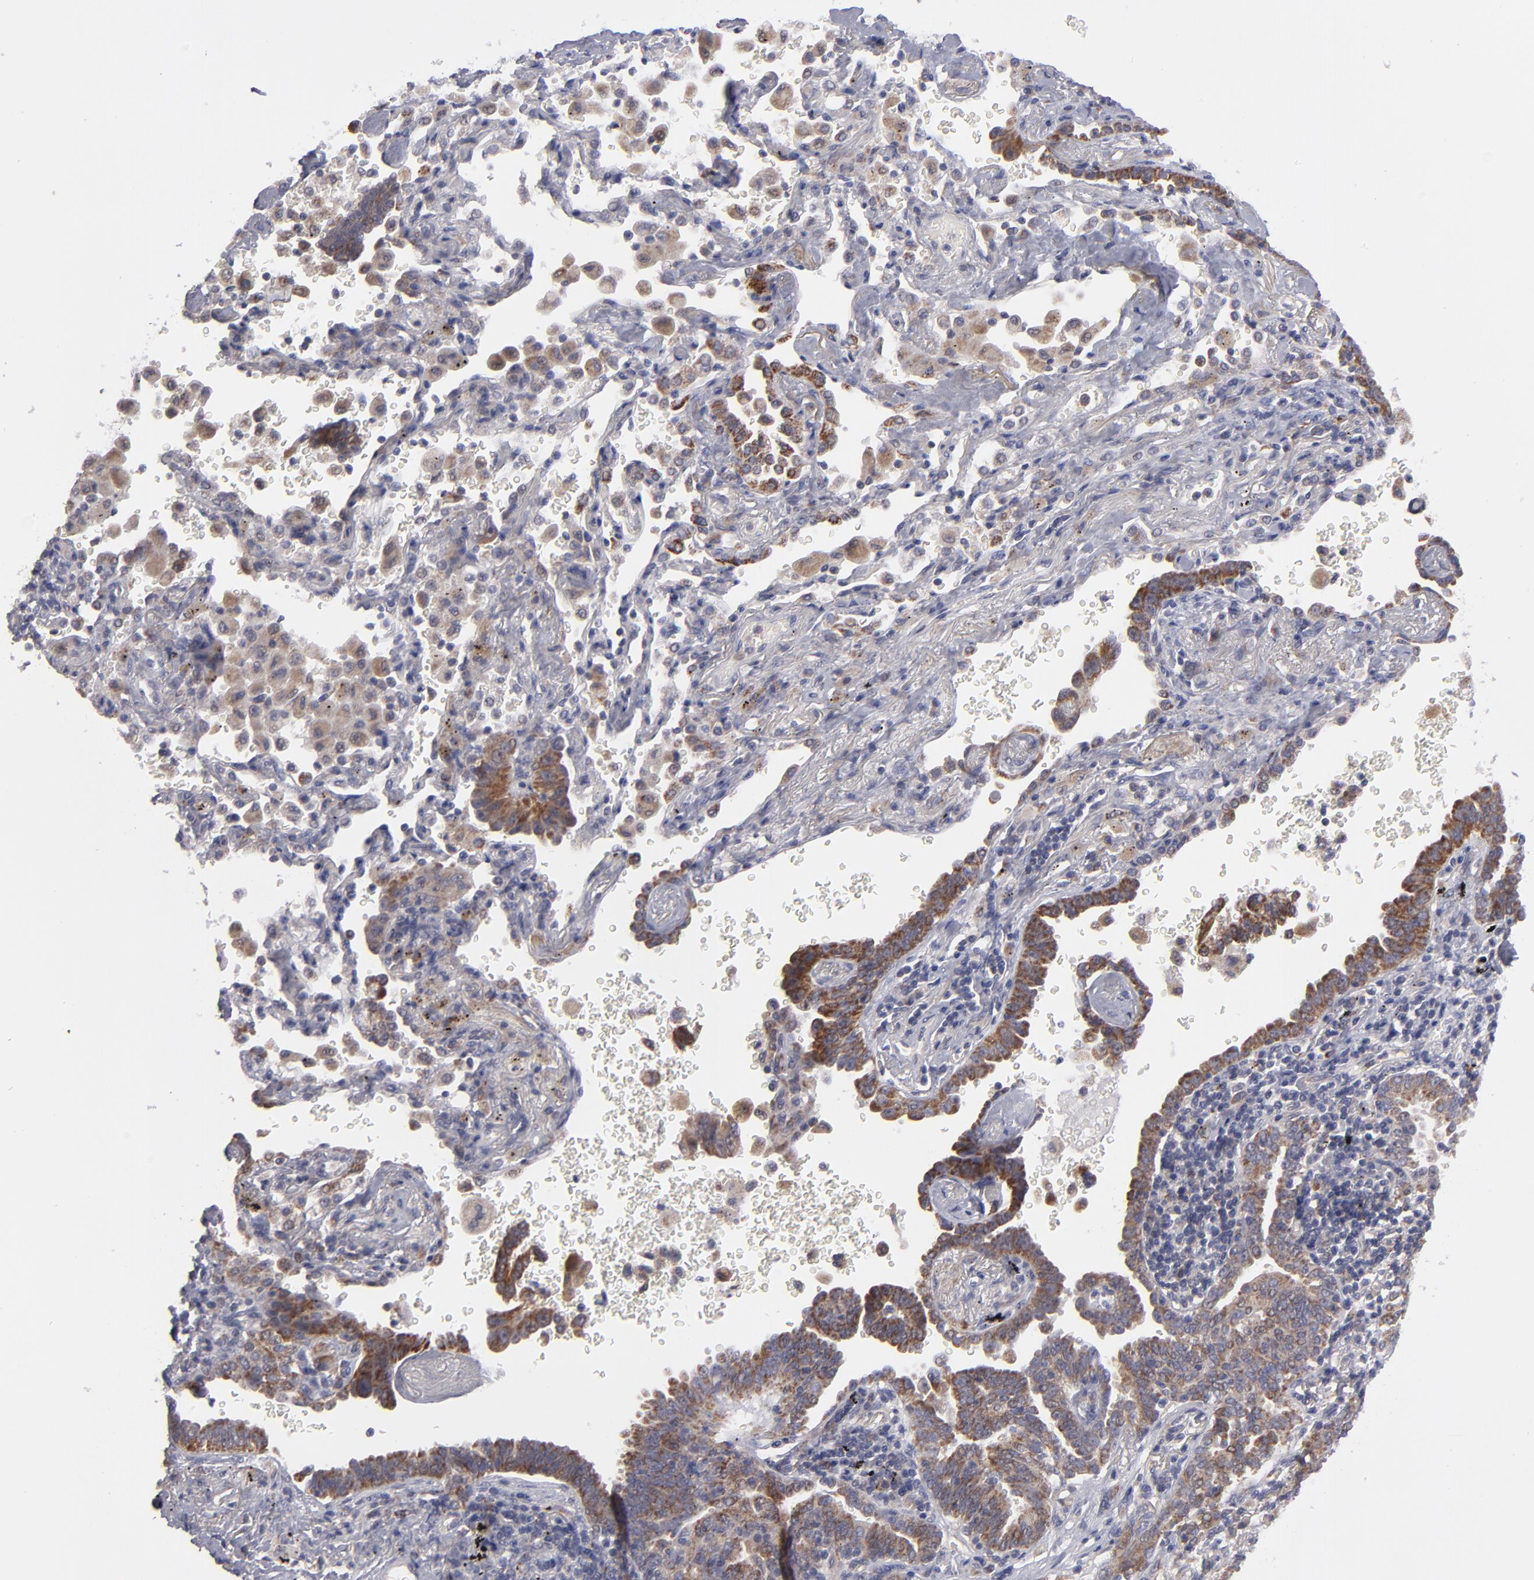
{"staining": {"intensity": "moderate", "quantity": ">75%", "location": "cytoplasmic/membranous"}, "tissue": "lung cancer", "cell_type": "Tumor cells", "image_type": "cancer", "snomed": [{"axis": "morphology", "description": "Adenocarcinoma, NOS"}, {"axis": "topography", "description": "Lung"}], "caption": "Immunohistochemistry (IHC) (DAB) staining of lung adenocarcinoma demonstrates moderate cytoplasmic/membranous protein positivity in approximately >75% of tumor cells. Immunohistochemistry (IHC) stains the protein of interest in brown and the nuclei are stained blue.", "gene": "HCCS", "patient": {"sex": "female", "age": 64}}